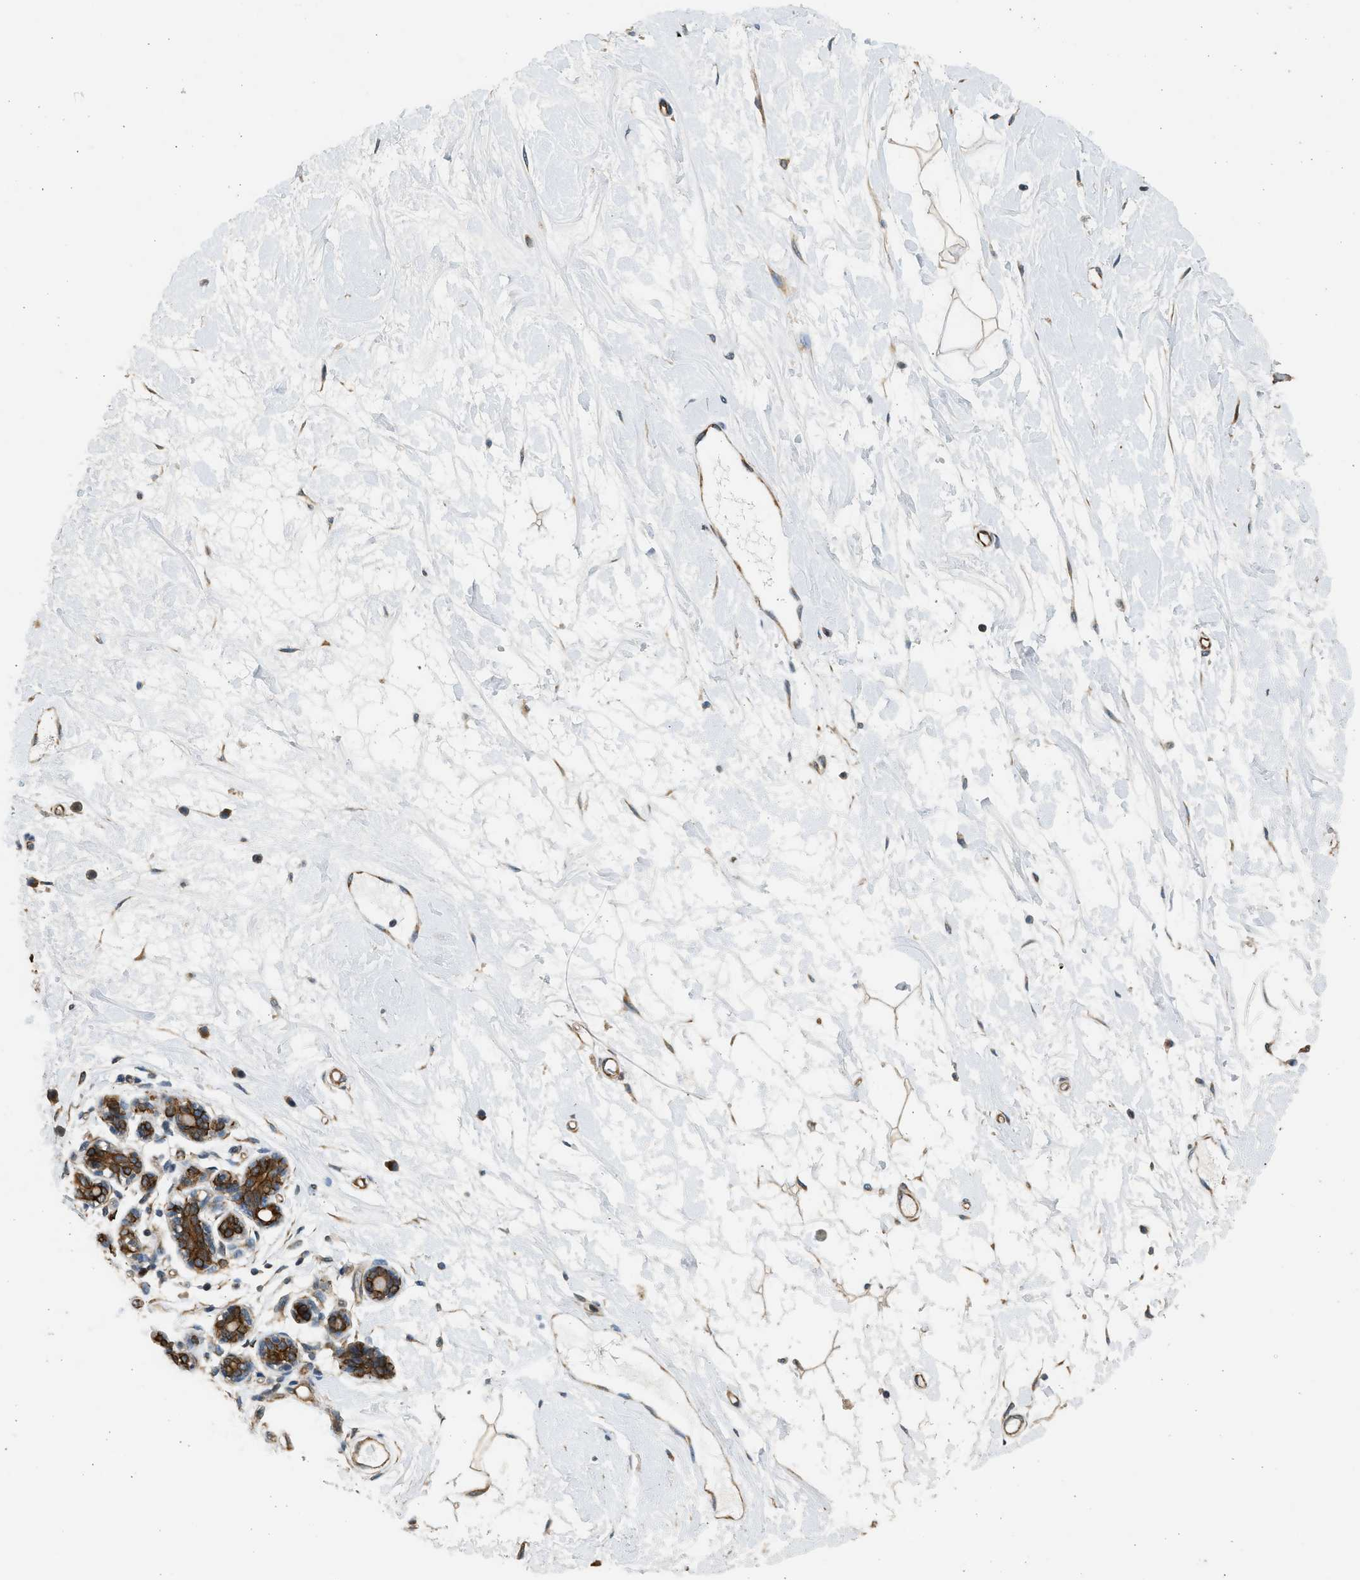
{"staining": {"intensity": "weak", "quantity": ">75%", "location": "cytoplasmic/membranous"}, "tissue": "breast", "cell_type": "Adipocytes", "image_type": "normal", "snomed": [{"axis": "morphology", "description": "Normal tissue, NOS"}, {"axis": "morphology", "description": "Lobular carcinoma"}, {"axis": "topography", "description": "Breast"}], "caption": "DAB (3,3'-diaminobenzidine) immunohistochemical staining of unremarkable breast reveals weak cytoplasmic/membranous protein expression in about >75% of adipocytes.", "gene": "PCLO", "patient": {"sex": "female", "age": 59}}